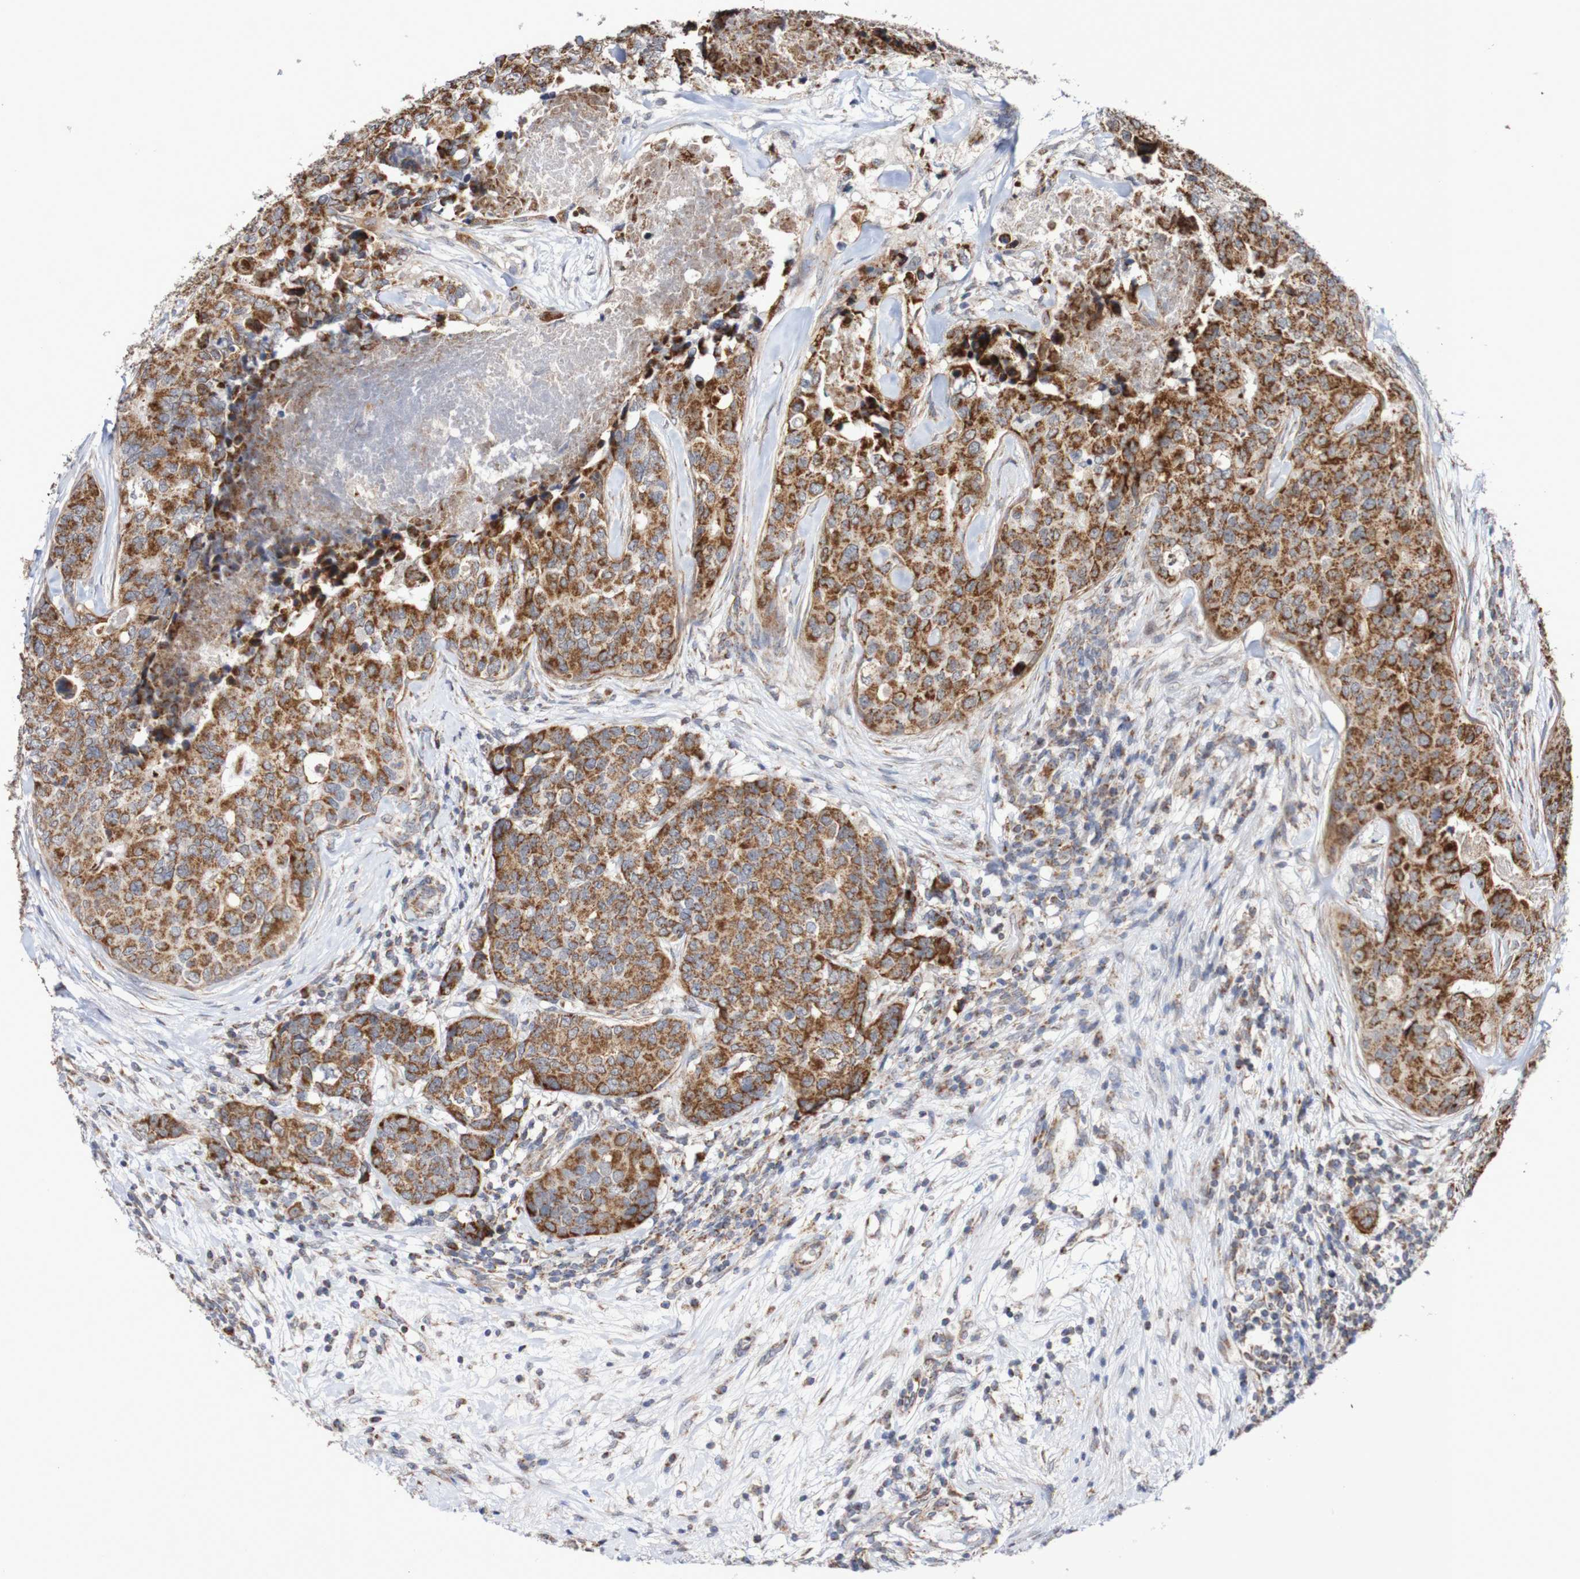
{"staining": {"intensity": "strong", "quantity": ">75%", "location": "cytoplasmic/membranous"}, "tissue": "breast cancer", "cell_type": "Tumor cells", "image_type": "cancer", "snomed": [{"axis": "morphology", "description": "Lobular carcinoma"}, {"axis": "topography", "description": "Breast"}], "caption": "IHC of human breast cancer displays high levels of strong cytoplasmic/membranous staining in approximately >75% of tumor cells.", "gene": "DVL1", "patient": {"sex": "female", "age": 59}}